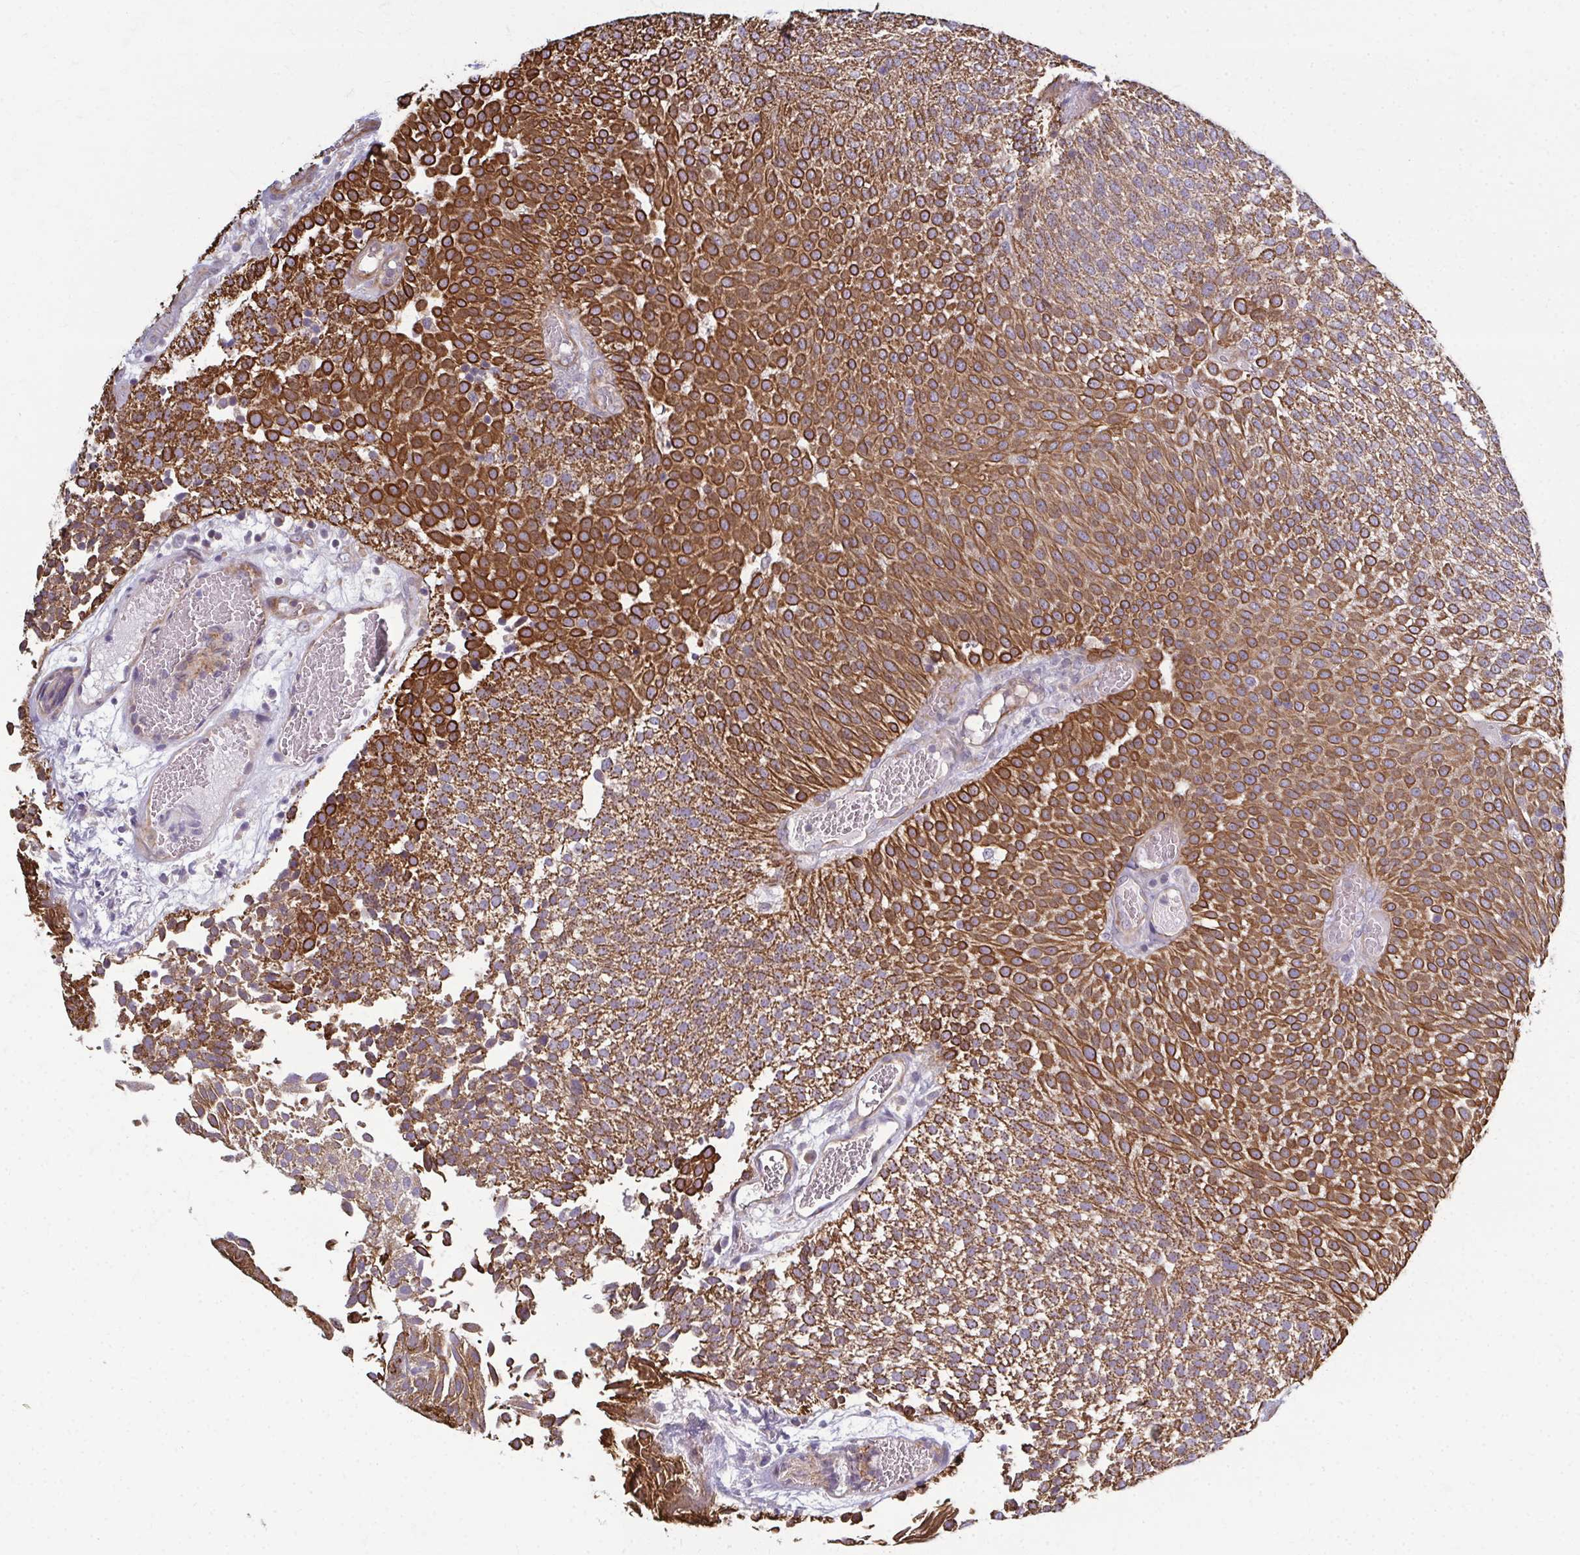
{"staining": {"intensity": "strong", "quantity": ">75%", "location": "cytoplasmic/membranous"}, "tissue": "urothelial cancer", "cell_type": "Tumor cells", "image_type": "cancer", "snomed": [{"axis": "morphology", "description": "Urothelial carcinoma, Low grade"}, {"axis": "topography", "description": "Urinary bladder"}], "caption": "Immunohistochemistry (IHC) photomicrograph of low-grade urothelial carcinoma stained for a protein (brown), which exhibits high levels of strong cytoplasmic/membranous positivity in approximately >75% of tumor cells.", "gene": "EID2B", "patient": {"sex": "female", "age": 79}}